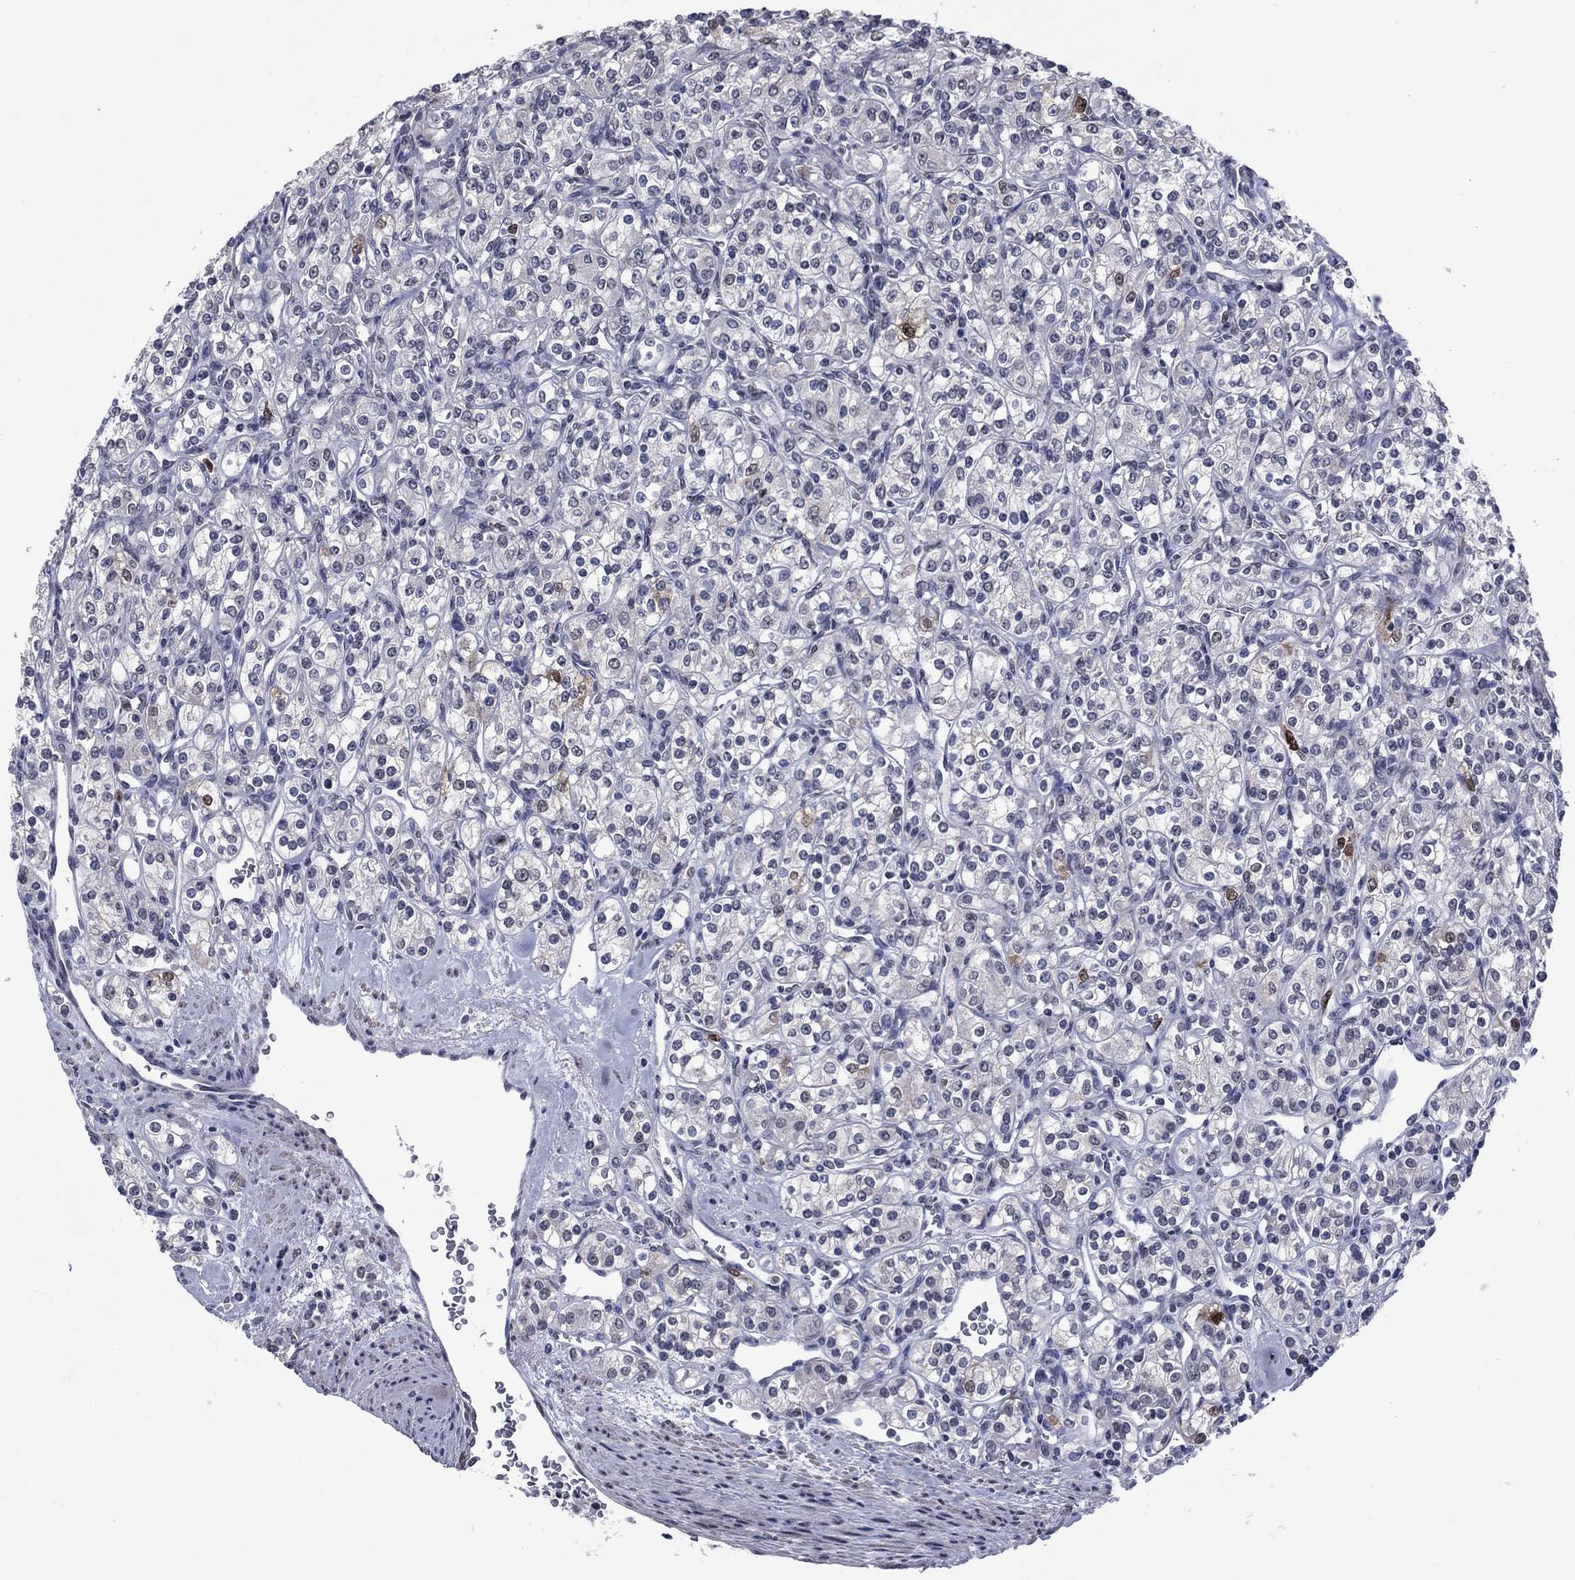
{"staining": {"intensity": "negative", "quantity": "none", "location": "none"}, "tissue": "renal cancer", "cell_type": "Tumor cells", "image_type": "cancer", "snomed": [{"axis": "morphology", "description": "Adenocarcinoma, NOS"}, {"axis": "topography", "description": "Kidney"}], "caption": "IHC histopathology image of neoplastic tissue: adenocarcinoma (renal) stained with DAB demonstrates no significant protein positivity in tumor cells. (IHC, brightfield microscopy, high magnification).", "gene": "TYMS", "patient": {"sex": "male", "age": 77}}